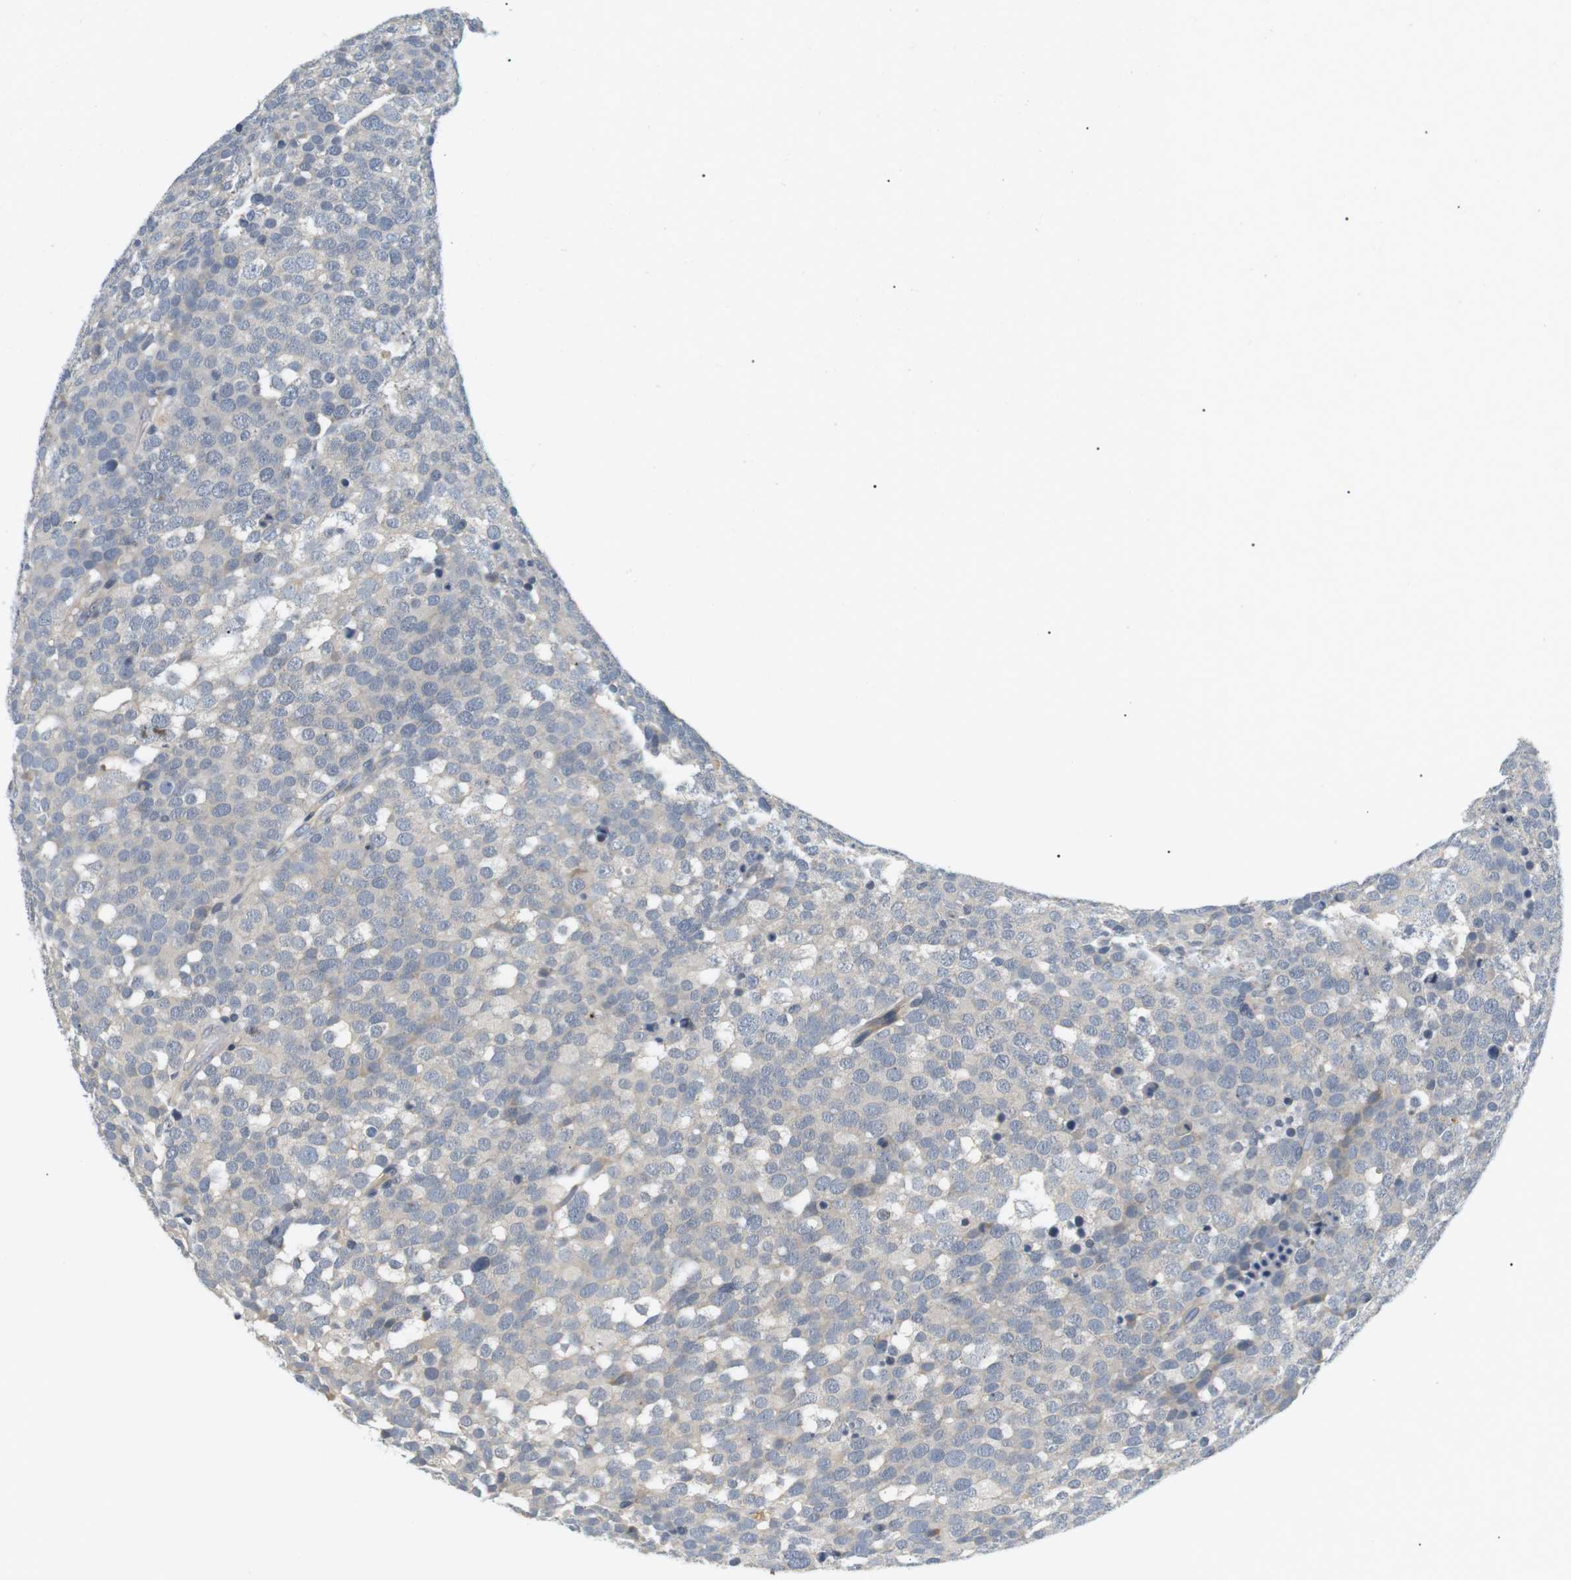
{"staining": {"intensity": "negative", "quantity": "none", "location": "none"}, "tissue": "testis cancer", "cell_type": "Tumor cells", "image_type": "cancer", "snomed": [{"axis": "morphology", "description": "Seminoma, NOS"}, {"axis": "topography", "description": "Testis"}], "caption": "Protein analysis of testis seminoma shows no significant expression in tumor cells.", "gene": "EVA1C", "patient": {"sex": "male", "age": 71}}